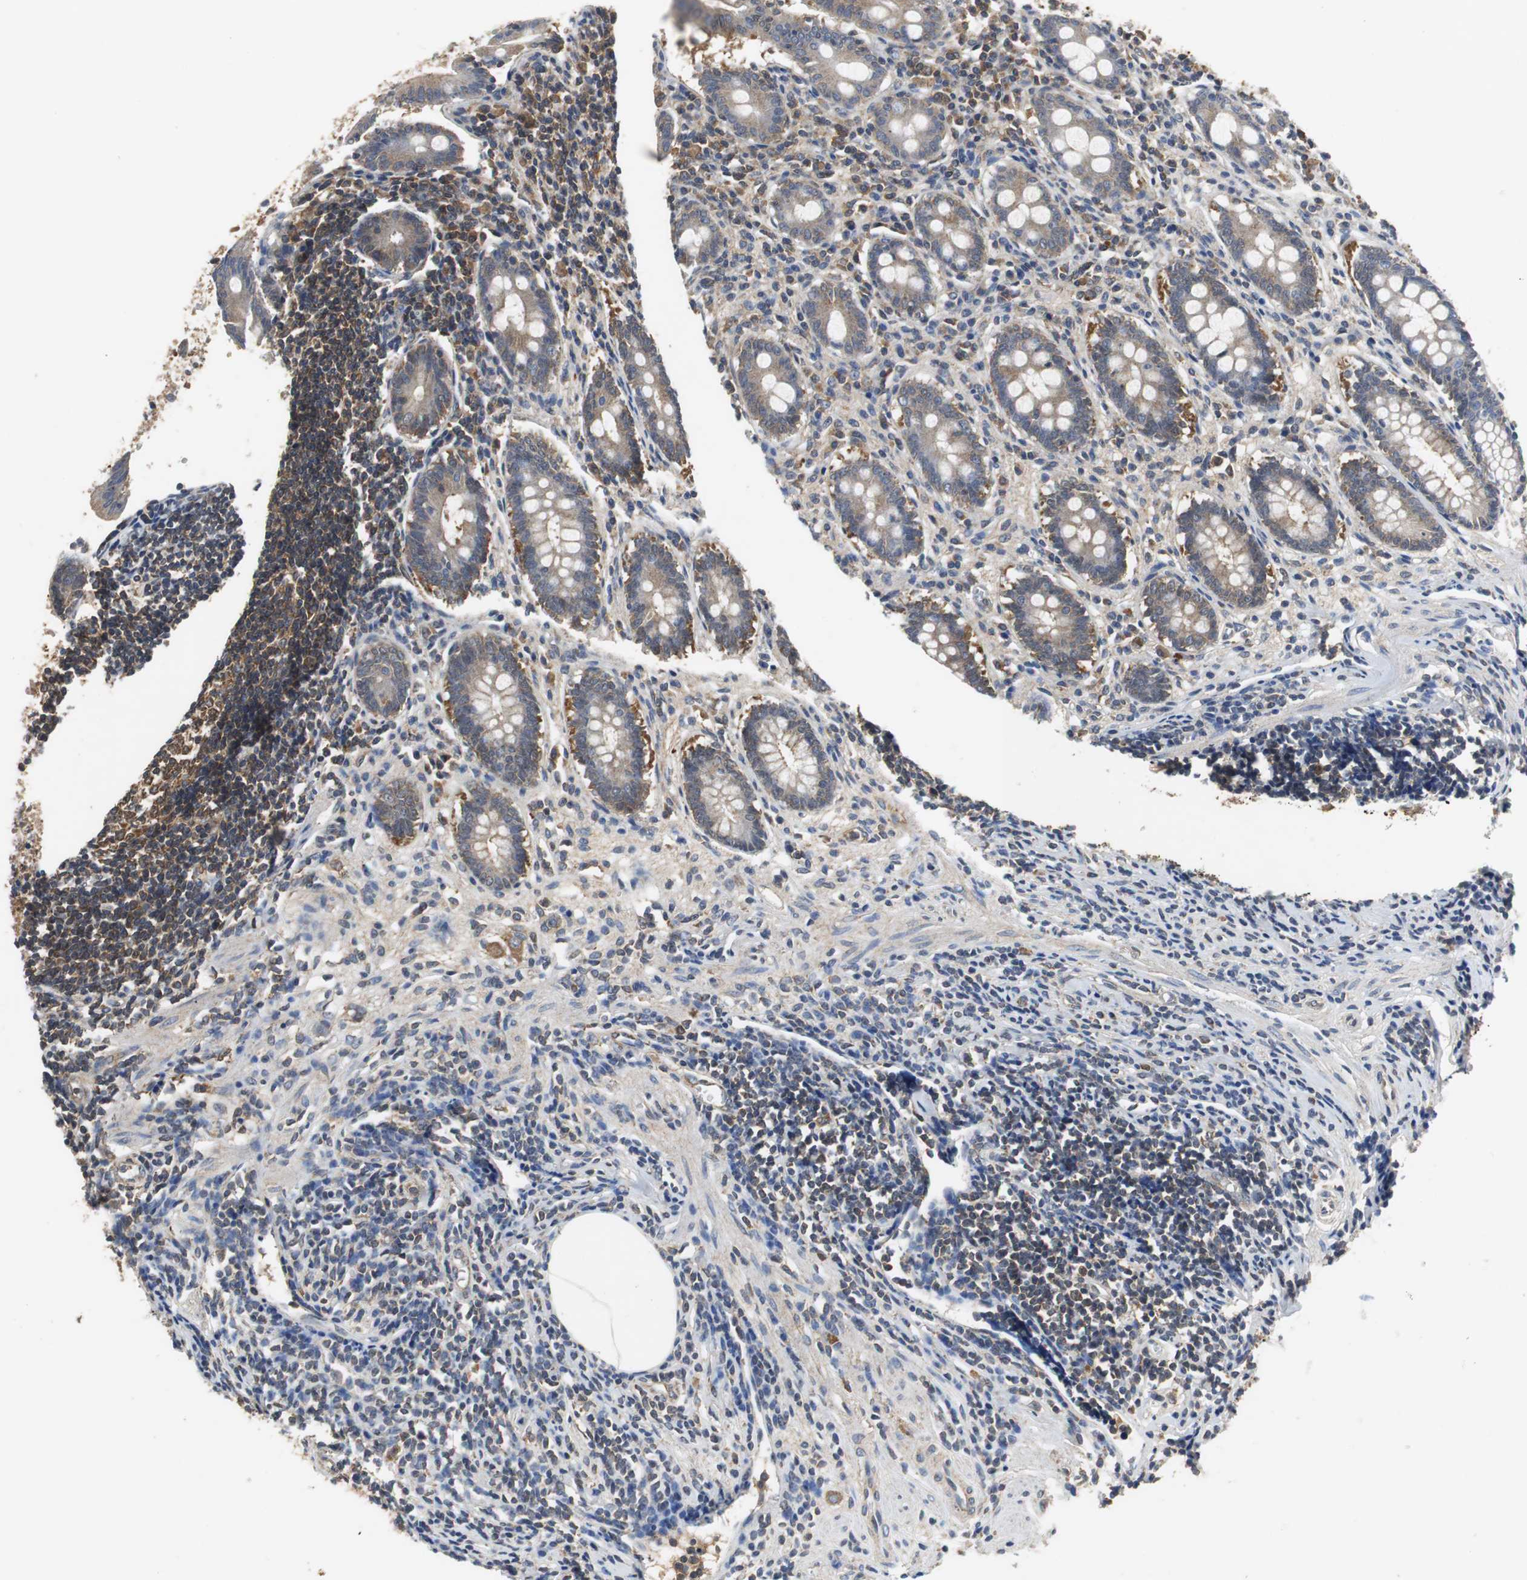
{"staining": {"intensity": "strong", "quantity": ">75%", "location": "cytoplasmic/membranous"}, "tissue": "appendix", "cell_type": "Glandular cells", "image_type": "normal", "snomed": [{"axis": "morphology", "description": "Normal tissue, NOS"}, {"axis": "topography", "description": "Appendix"}], "caption": "IHC of benign human appendix displays high levels of strong cytoplasmic/membranous expression in approximately >75% of glandular cells.", "gene": "VBP1", "patient": {"sex": "female", "age": 50}}